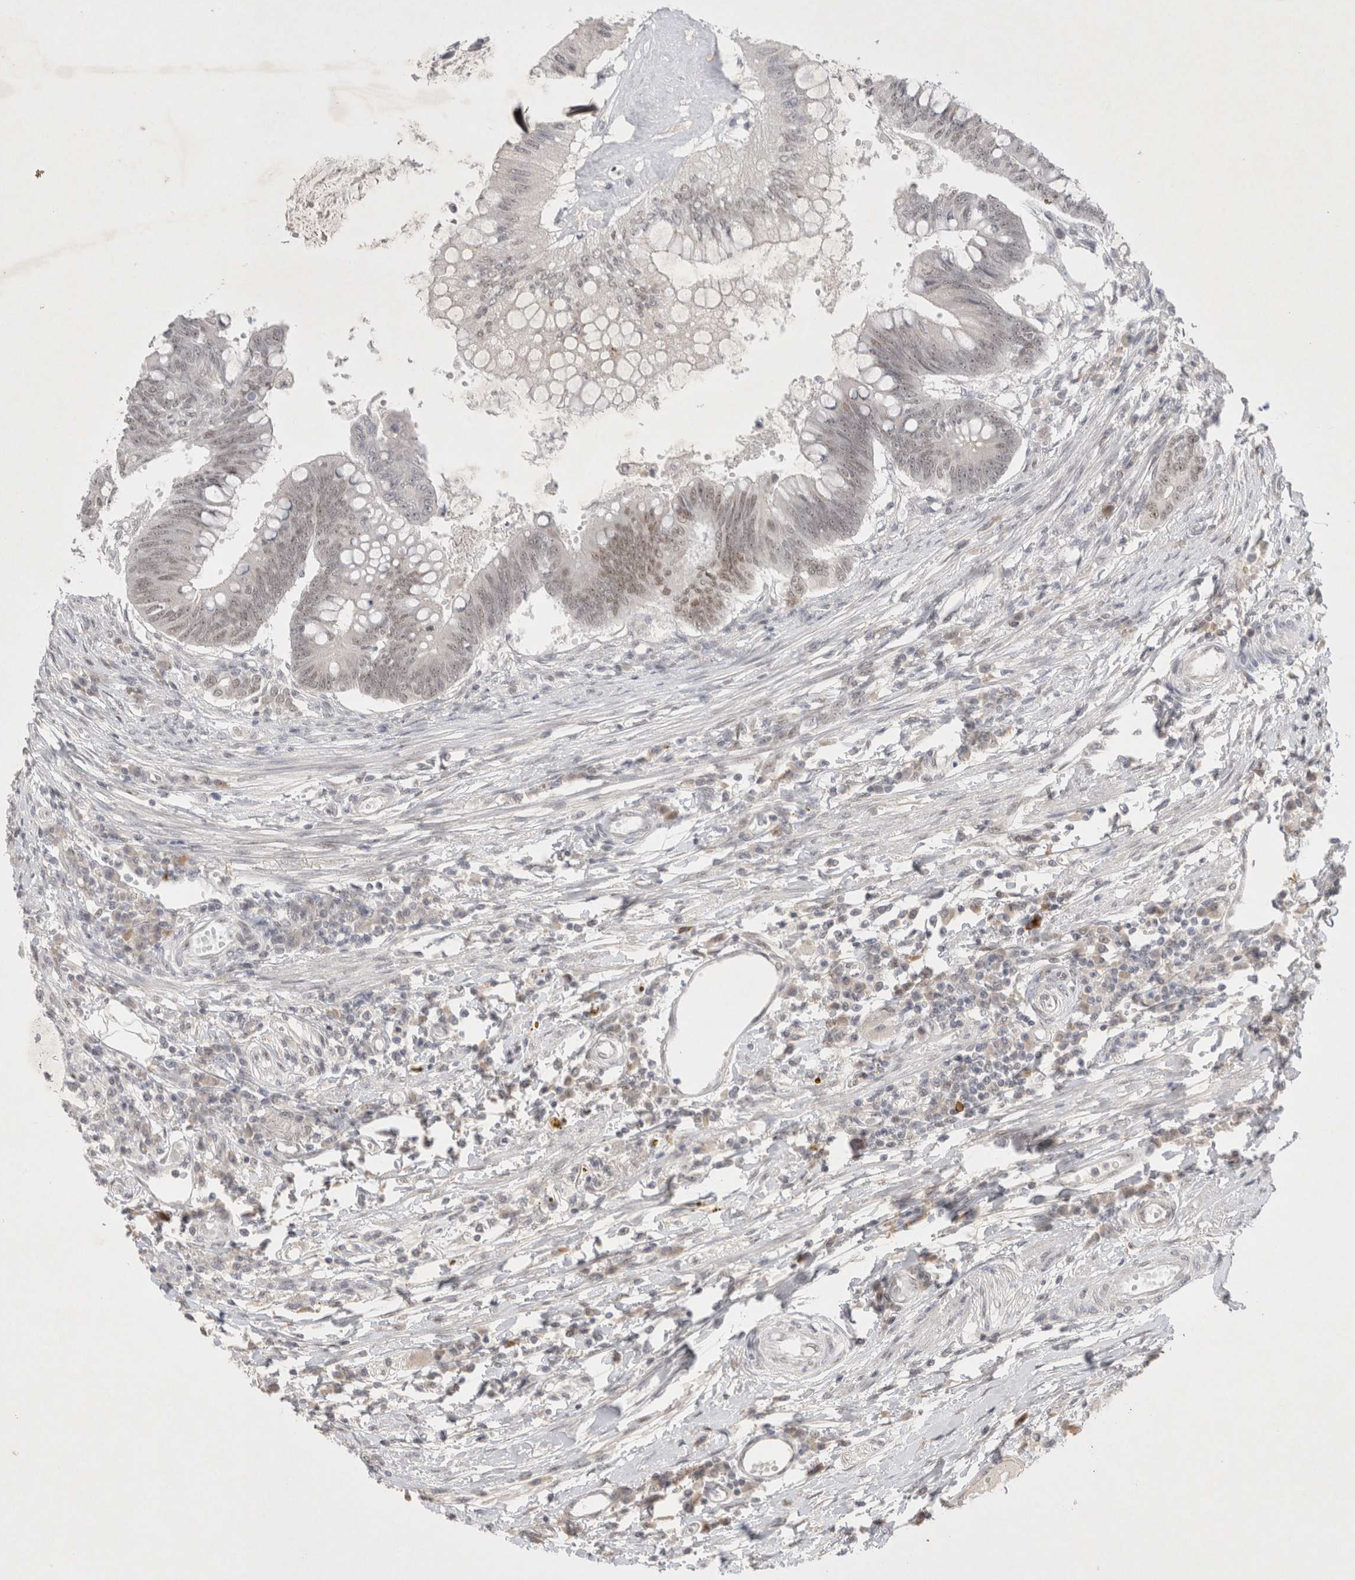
{"staining": {"intensity": "weak", "quantity": "25%-75%", "location": "nuclear"}, "tissue": "colorectal cancer", "cell_type": "Tumor cells", "image_type": "cancer", "snomed": [{"axis": "morphology", "description": "Adenoma, NOS"}, {"axis": "morphology", "description": "Adenocarcinoma, NOS"}, {"axis": "topography", "description": "Colon"}], "caption": "Immunohistochemical staining of human colorectal cancer (adenoma) exhibits low levels of weak nuclear protein staining in about 25%-75% of tumor cells.", "gene": "RECQL4", "patient": {"sex": "male", "age": 79}}